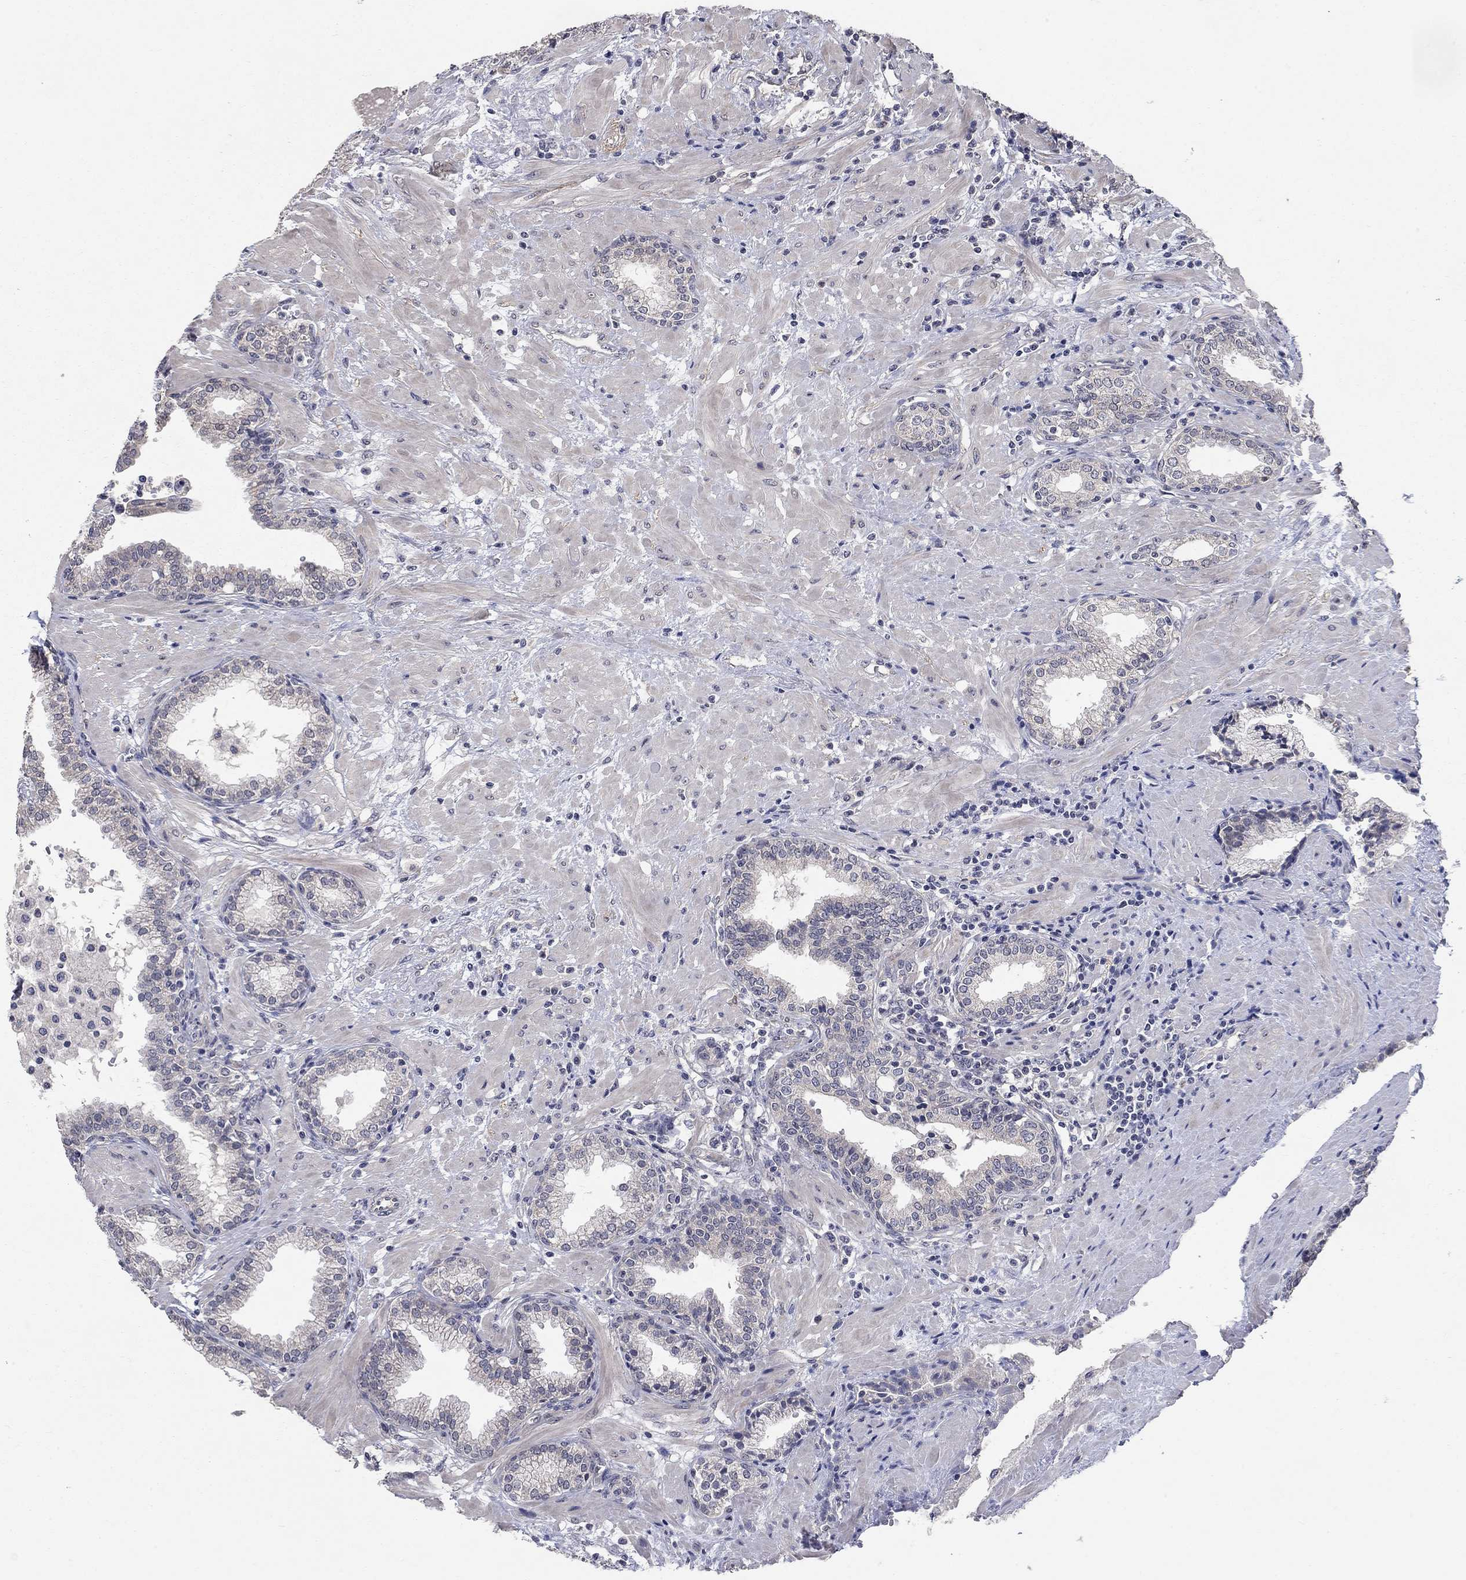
{"staining": {"intensity": "negative", "quantity": "none", "location": "none"}, "tissue": "prostate", "cell_type": "Glandular cells", "image_type": "normal", "snomed": [{"axis": "morphology", "description": "Normal tissue, NOS"}, {"axis": "topography", "description": "Prostate"}], "caption": "Immunohistochemistry (IHC) photomicrograph of normal prostate: human prostate stained with DAB (3,3'-diaminobenzidine) reveals no significant protein expression in glandular cells.", "gene": "WASF3", "patient": {"sex": "male", "age": 64}}